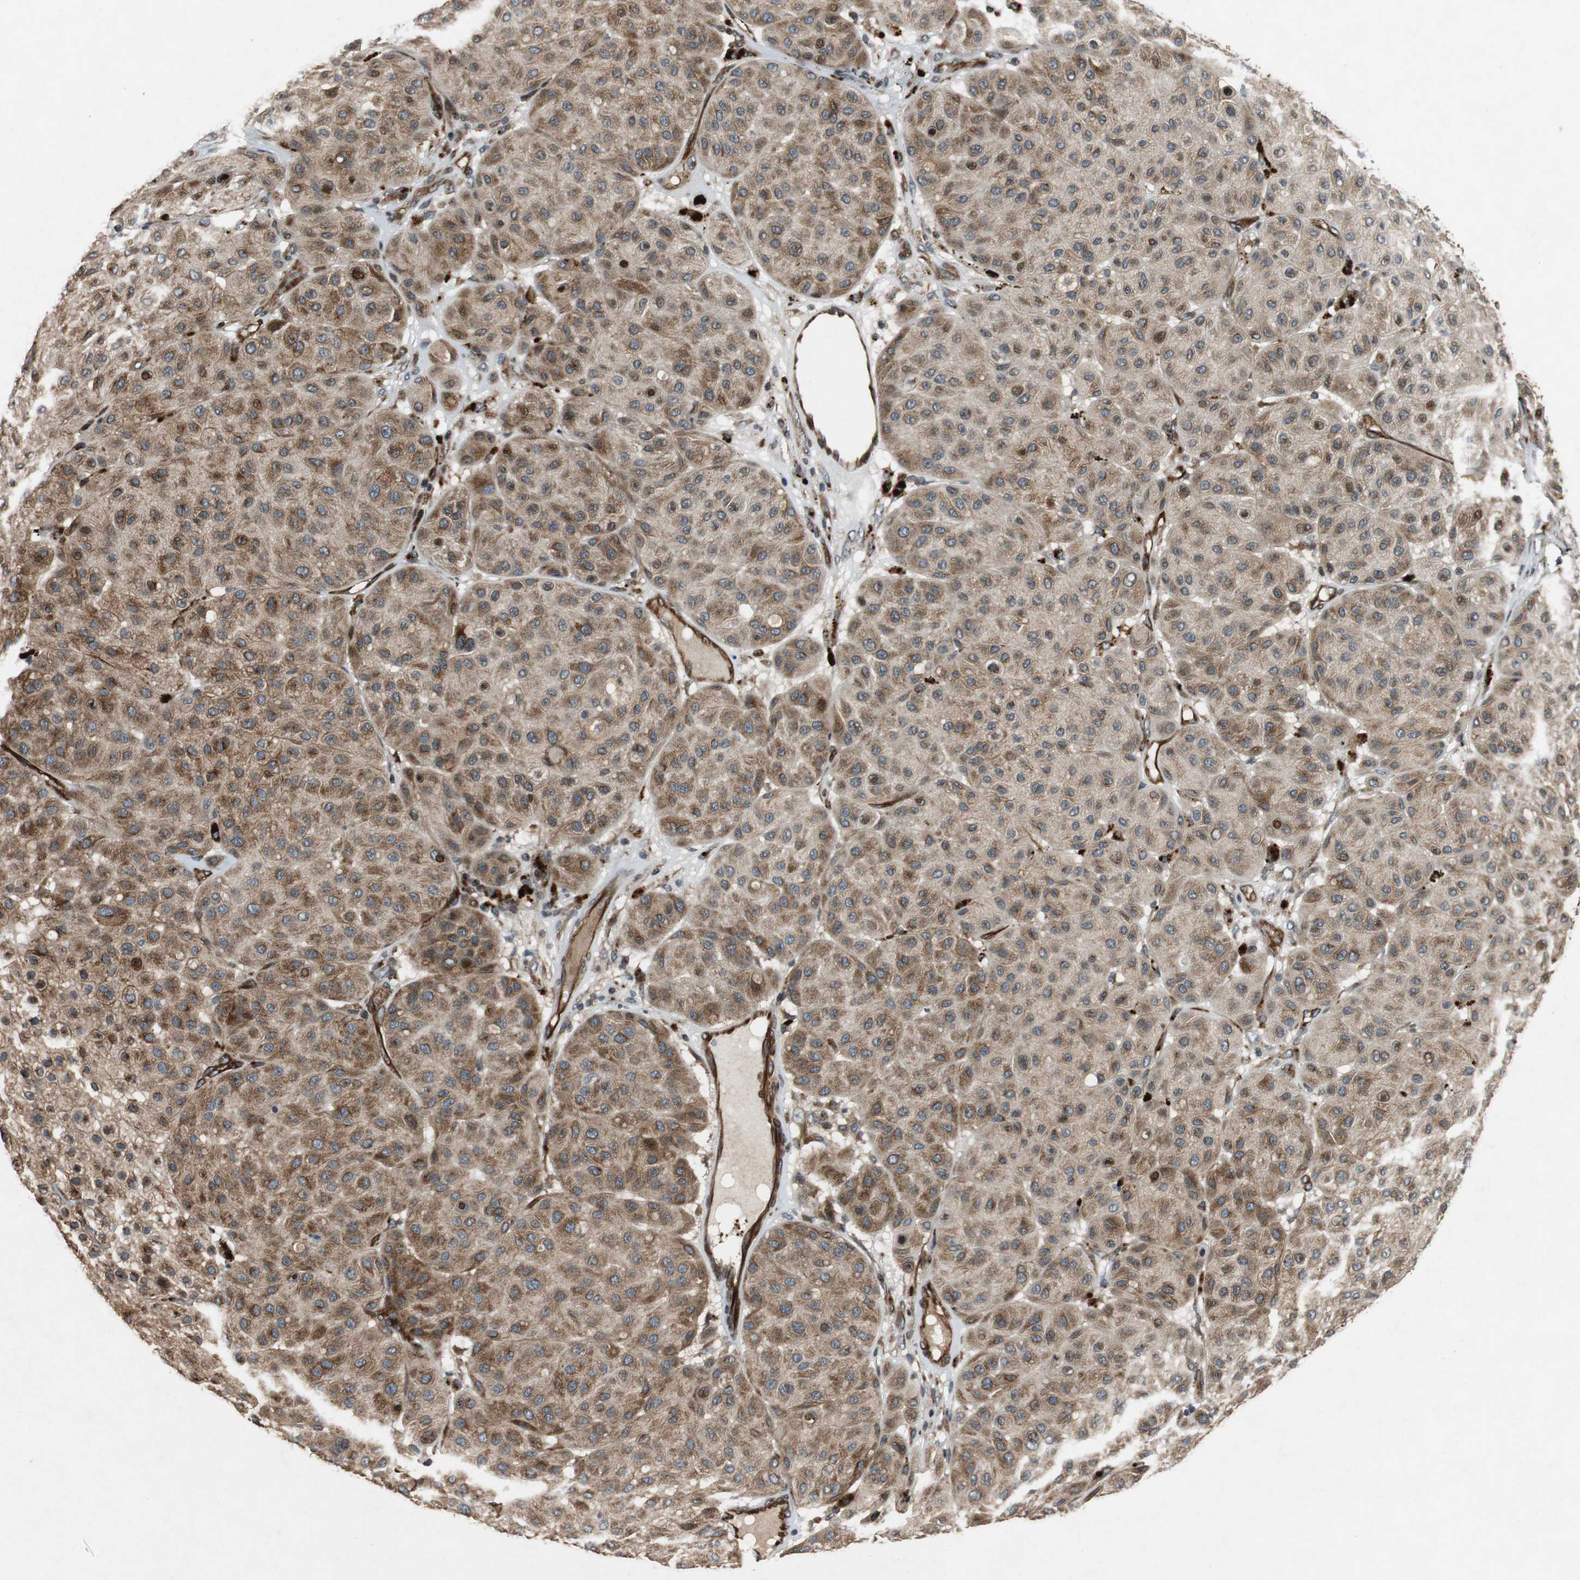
{"staining": {"intensity": "moderate", "quantity": ">75%", "location": "cytoplasmic/membranous"}, "tissue": "melanoma", "cell_type": "Tumor cells", "image_type": "cancer", "snomed": [{"axis": "morphology", "description": "Normal tissue, NOS"}, {"axis": "morphology", "description": "Malignant melanoma, Metastatic site"}, {"axis": "topography", "description": "Skin"}], "caption": "Protein expression analysis of human melanoma reveals moderate cytoplasmic/membranous expression in about >75% of tumor cells.", "gene": "TUBA4A", "patient": {"sex": "male", "age": 41}}